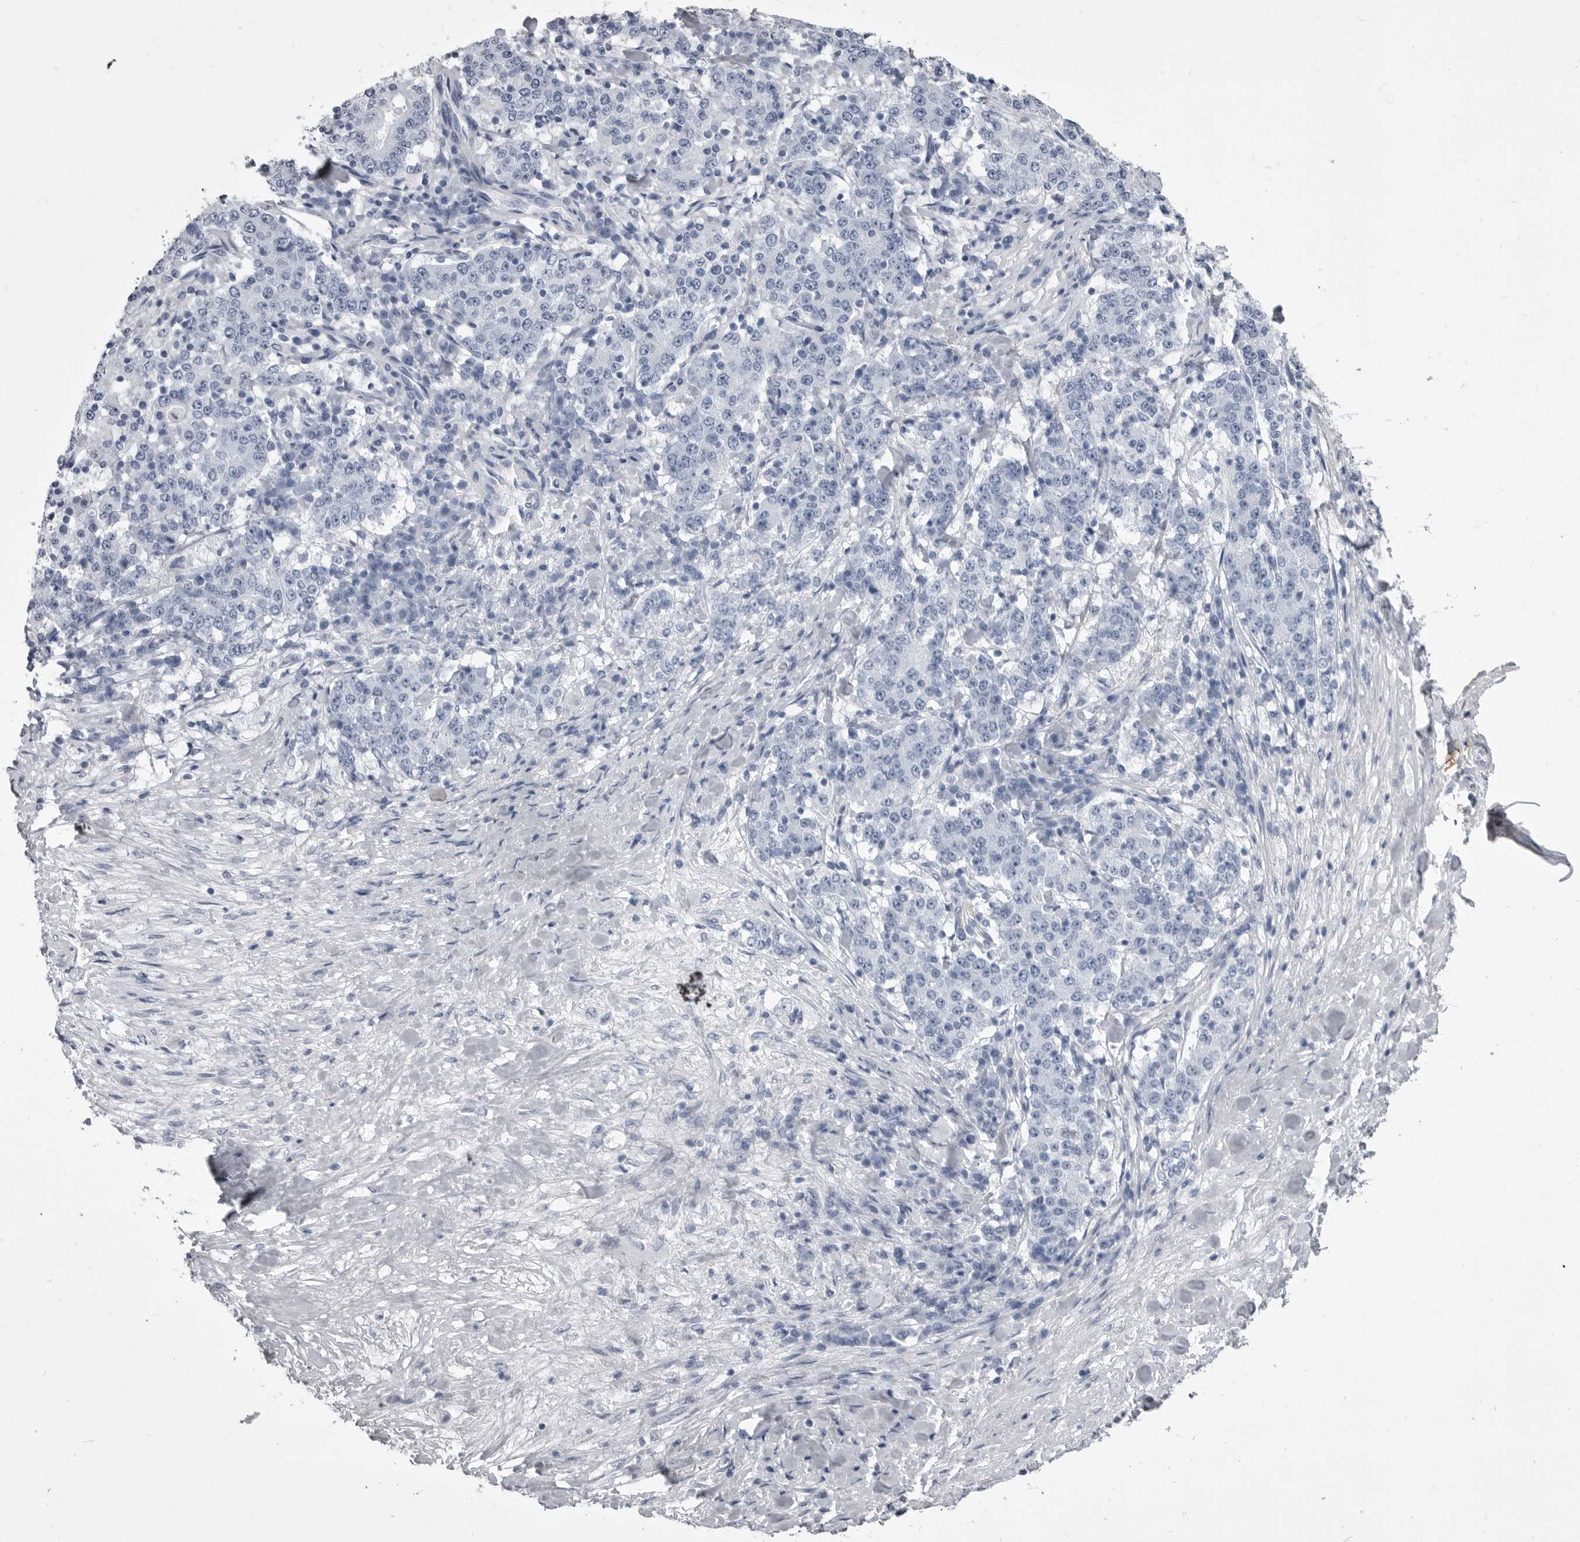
{"staining": {"intensity": "negative", "quantity": "none", "location": "none"}, "tissue": "stomach cancer", "cell_type": "Tumor cells", "image_type": "cancer", "snomed": [{"axis": "morphology", "description": "Adenocarcinoma, NOS"}, {"axis": "topography", "description": "Stomach"}], "caption": "This histopathology image is of adenocarcinoma (stomach) stained with IHC to label a protein in brown with the nuclei are counter-stained blue. There is no staining in tumor cells.", "gene": "ANK2", "patient": {"sex": "male", "age": 59}}